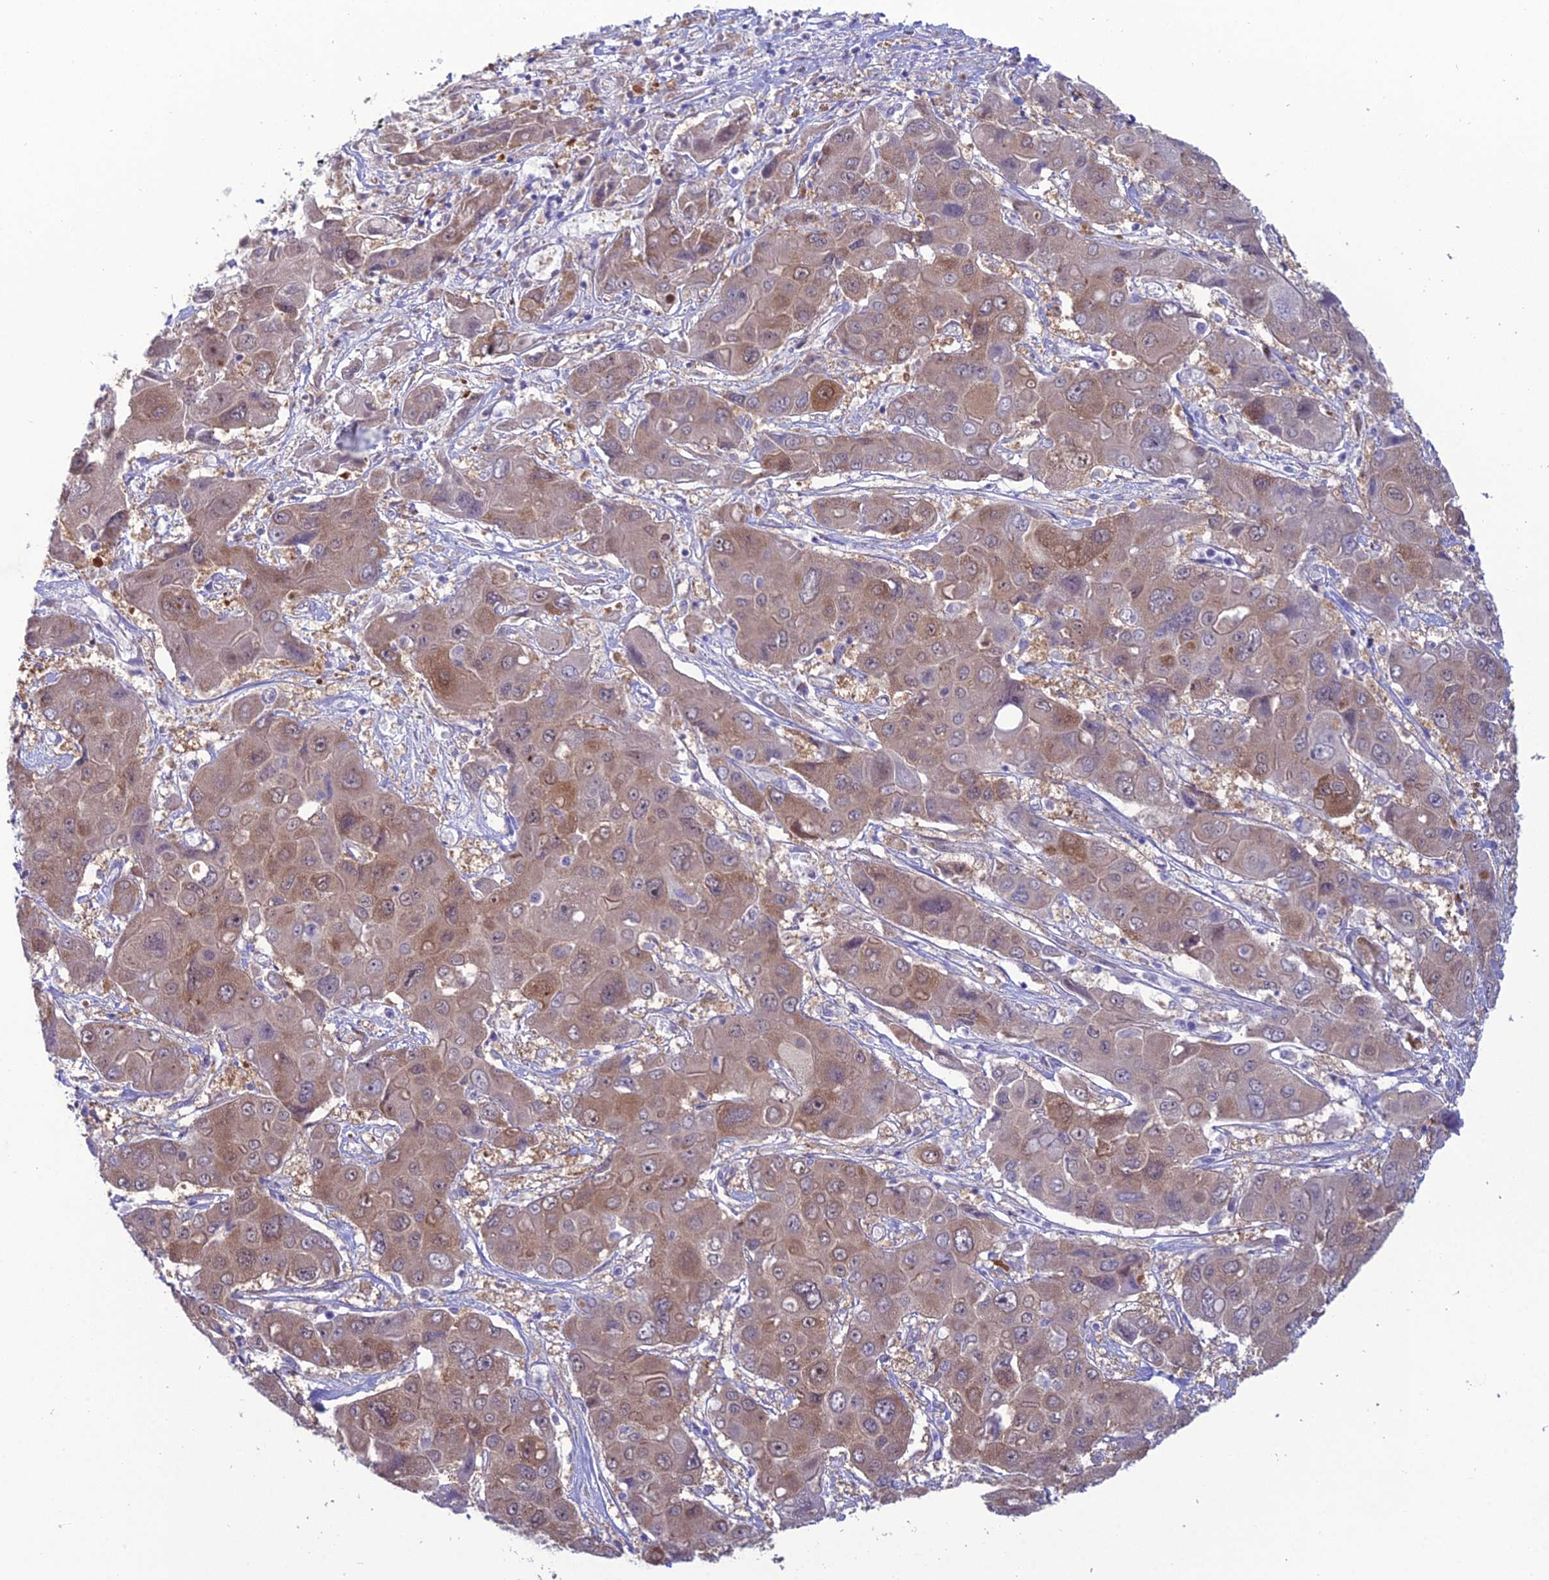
{"staining": {"intensity": "moderate", "quantity": "<25%", "location": "cytoplasmic/membranous,nuclear"}, "tissue": "liver cancer", "cell_type": "Tumor cells", "image_type": "cancer", "snomed": [{"axis": "morphology", "description": "Cholangiocarcinoma"}, {"axis": "topography", "description": "Liver"}], "caption": "Immunohistochemical staining of liver cancer (cholangiocarcinoma) demonstrates moderate cytoplasmic/membranous and nuclear protein positivity in about <25% of tumor cells. (IHC, brightfield microscopy, high magnification).", "gene": "GNPNAT1", "patient": {"sex": "male", "age": 67}}